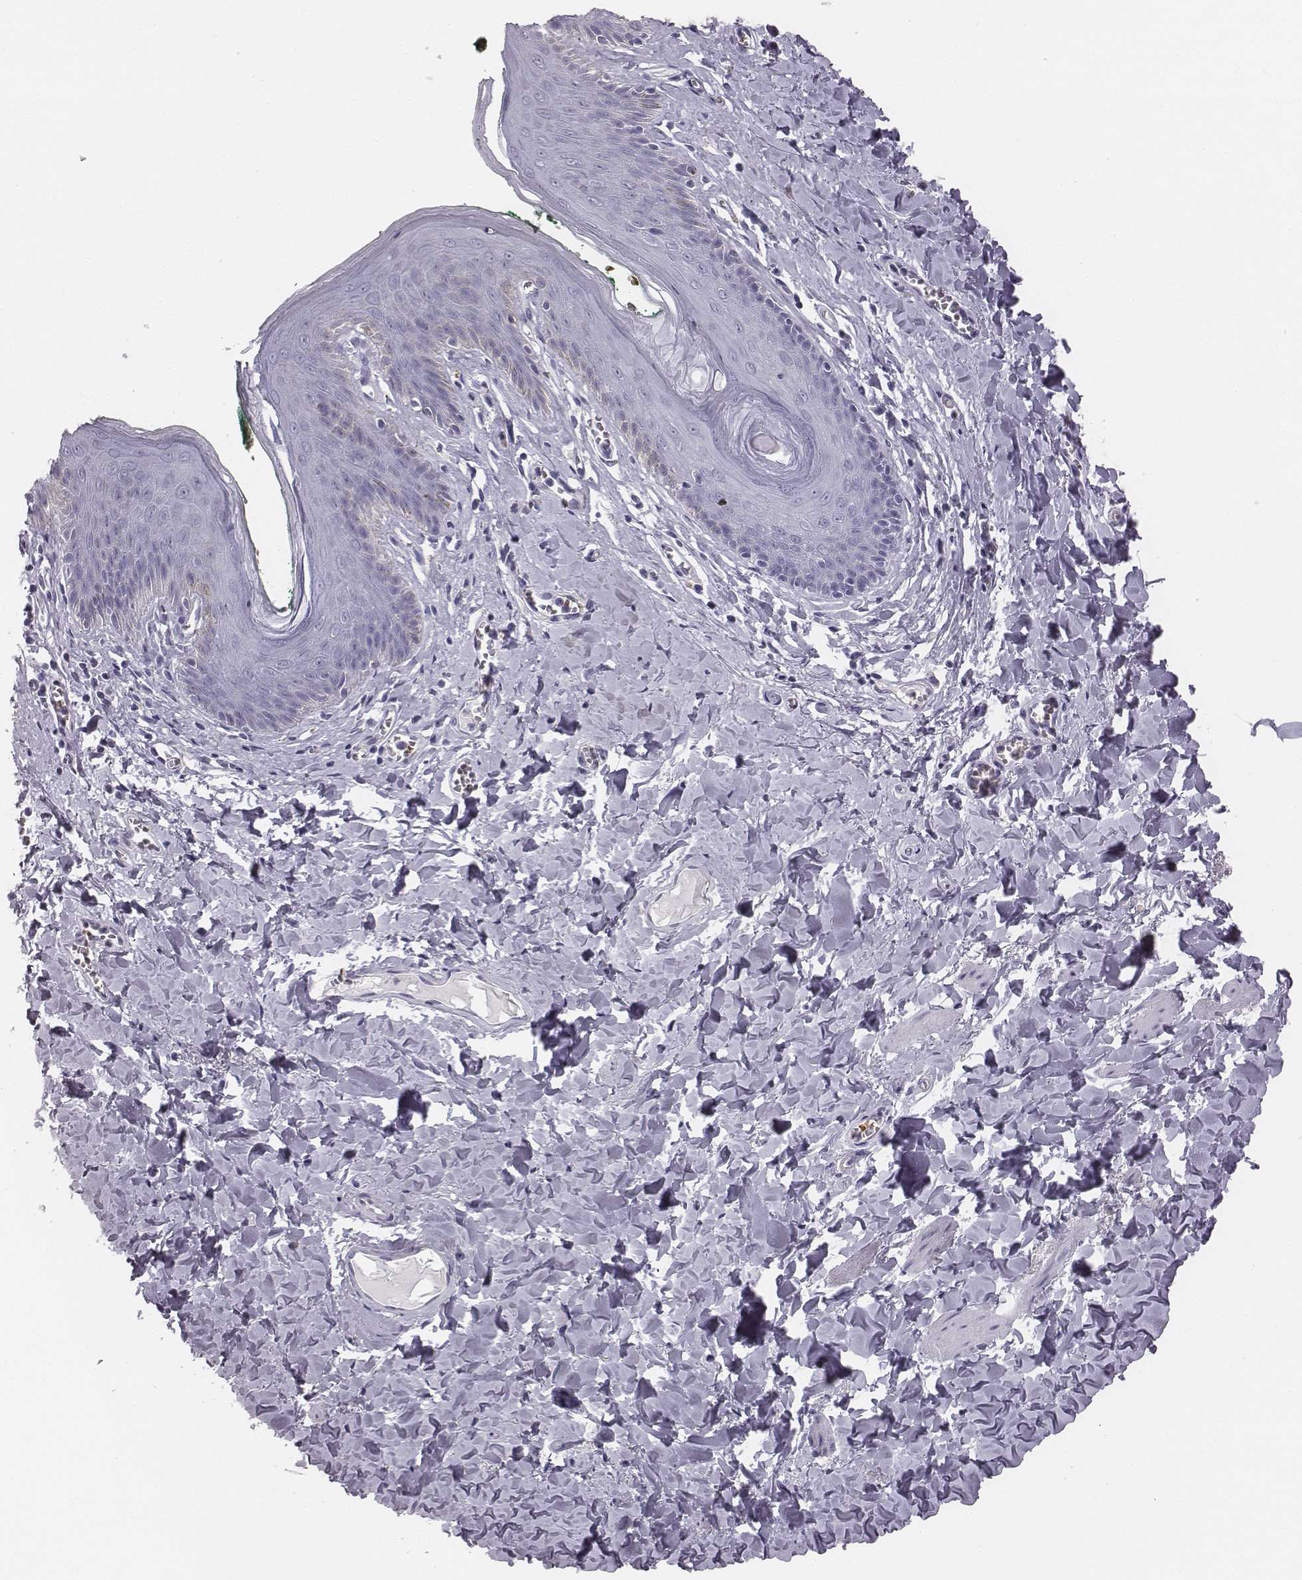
{"staining": {"intensity": "negative", "quantity": "none", "location": "none"}, "tissue": "skin", "cell_type": "Epidermal cells", "image_type": "normal", "snomed": [{"axis": "morphology", "description": "Normal tissue, NOS"}, {"axis": "topography", "description": "Vulva"}, {"axis": "topography", "description": "Peripheral nerve tissue"}], "caption": "Immunohistochemical staining of benign skin demonstrates no significant staining in epidermal cells.", "gene": "HBZ", "patient": {"sex": "female", "age": 66}}